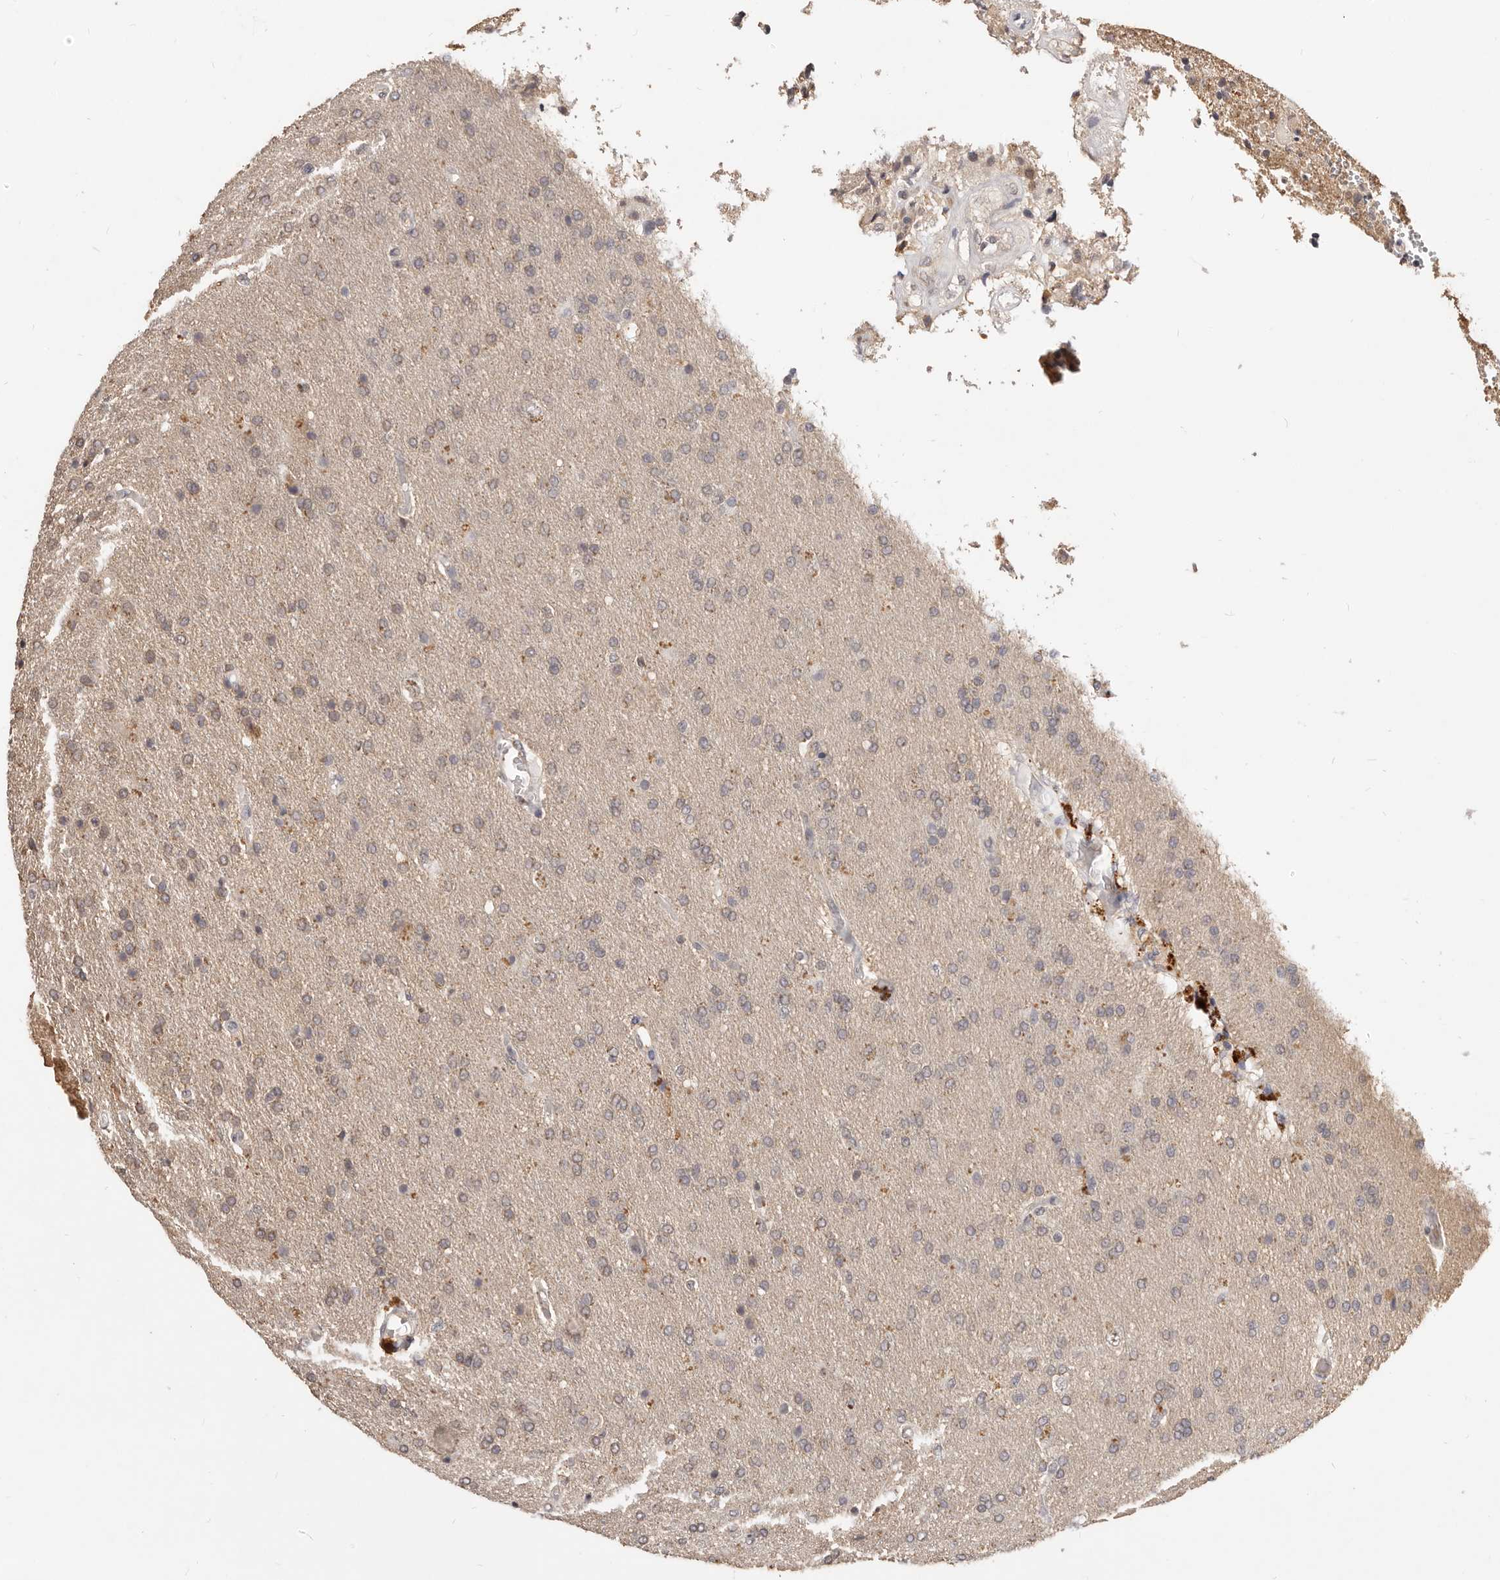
{"staining": {"intensity": "weak", "quantity": ">75%", "location": "cytoplasmic/membranous"}, "tissue": "glioma", "cell_type": "Tumor cells", "image_type": "cancer", "snomed": [{"axis": "morphology", "description": "Glioma, malignant, High grade"}, {"axis": "topography", "description": "Brain"}], "caption": "An image of glioma stained for a protein exhibits weak cytoplasmic/membranous brown staining in tumor cells.", "gene": "TSPAN13", "patient": {"sex": "male", "age": 72}}